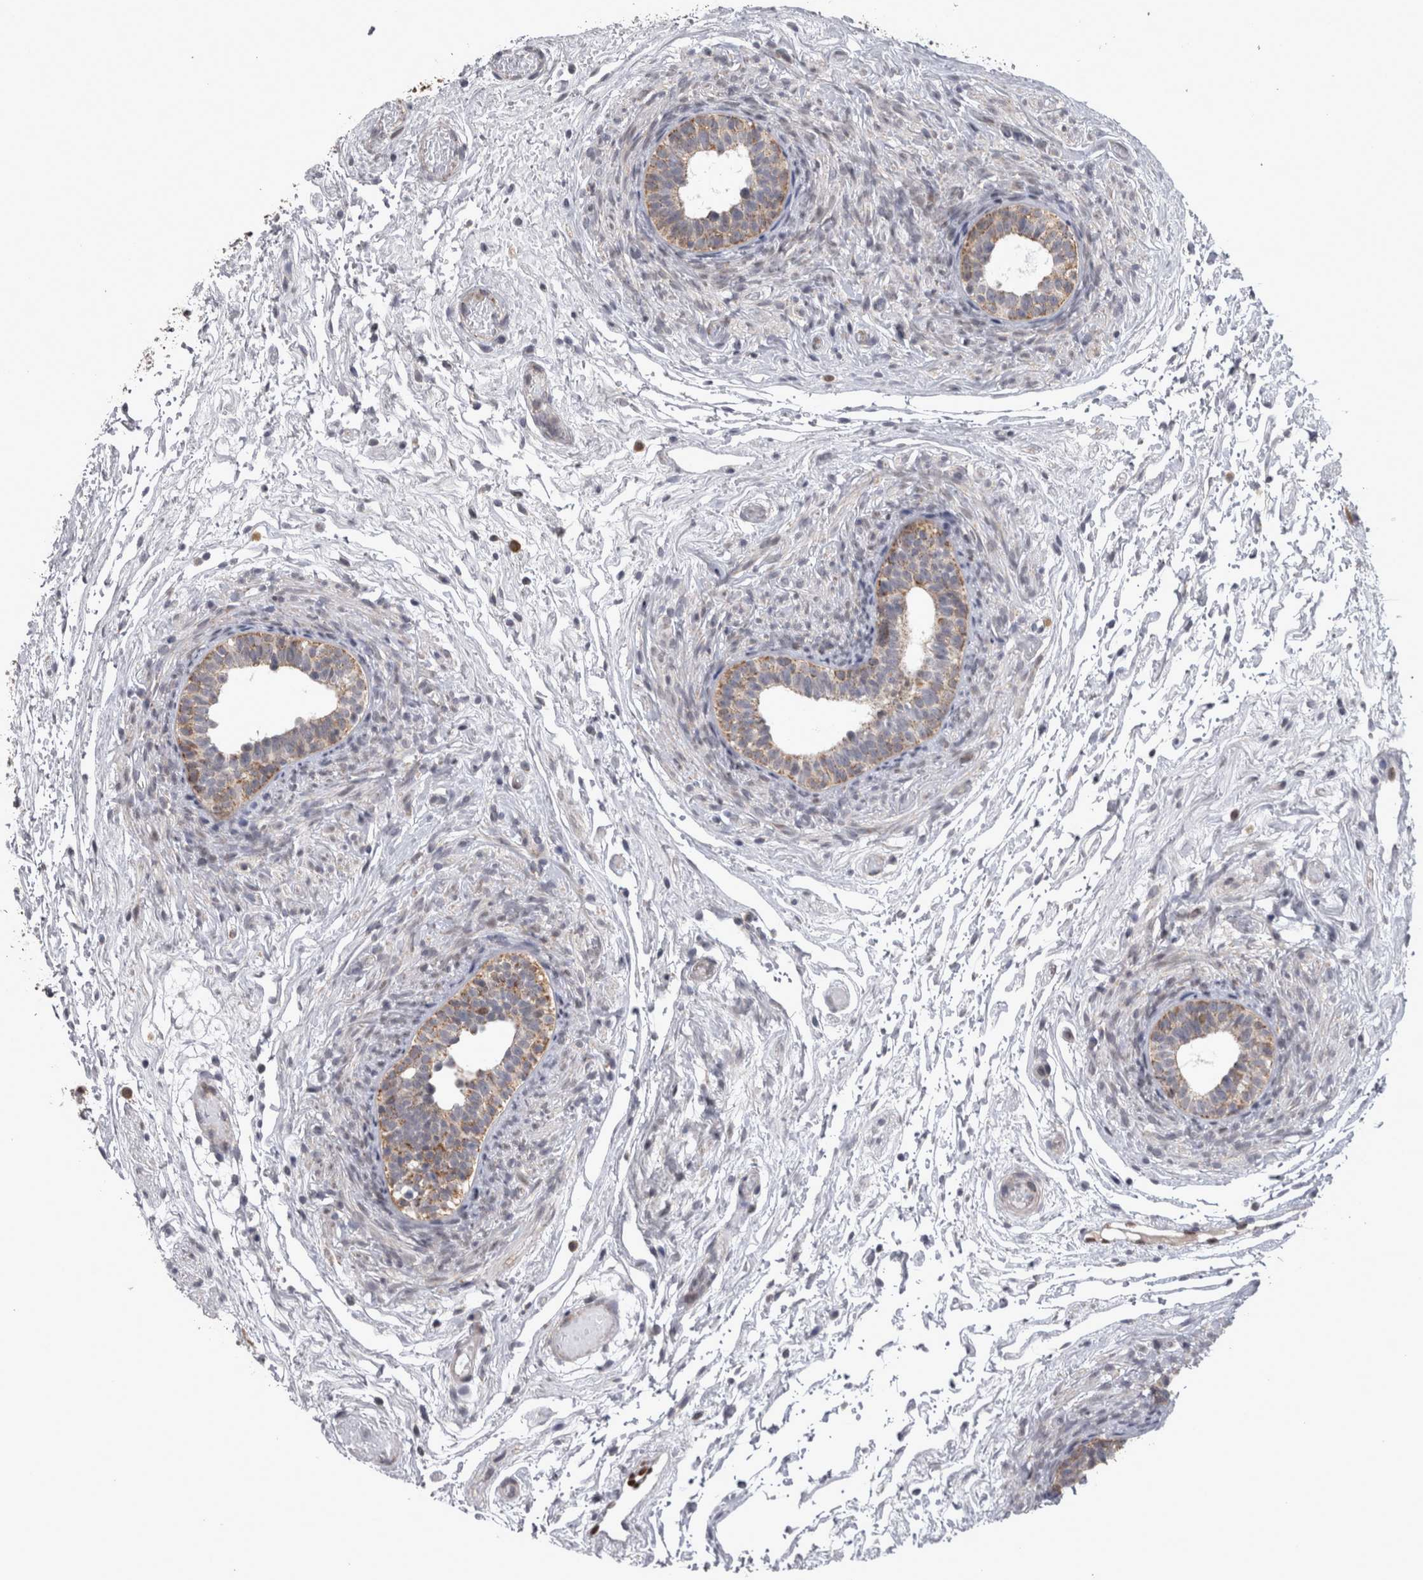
{"staining": {"intensity": "moderate", "quantity": ">75%", "location": "cytoplasmic/membranous"}, "tissue": "epididymis", "cell_type": "Glandular cells", "image_type": "normal", "snomed": [{"axis": "morphology", "description": "Normal tissue, NOS"}, {"axis": "topography", "description": "Epididymis"}], "caption": "Protein expression analysis of benign epididymis displays moderate cytoplasmic/membranous expression in about >75% of glandular cells.", "gene": "DBT", "patient": {"sex": "male", "age": 5}}